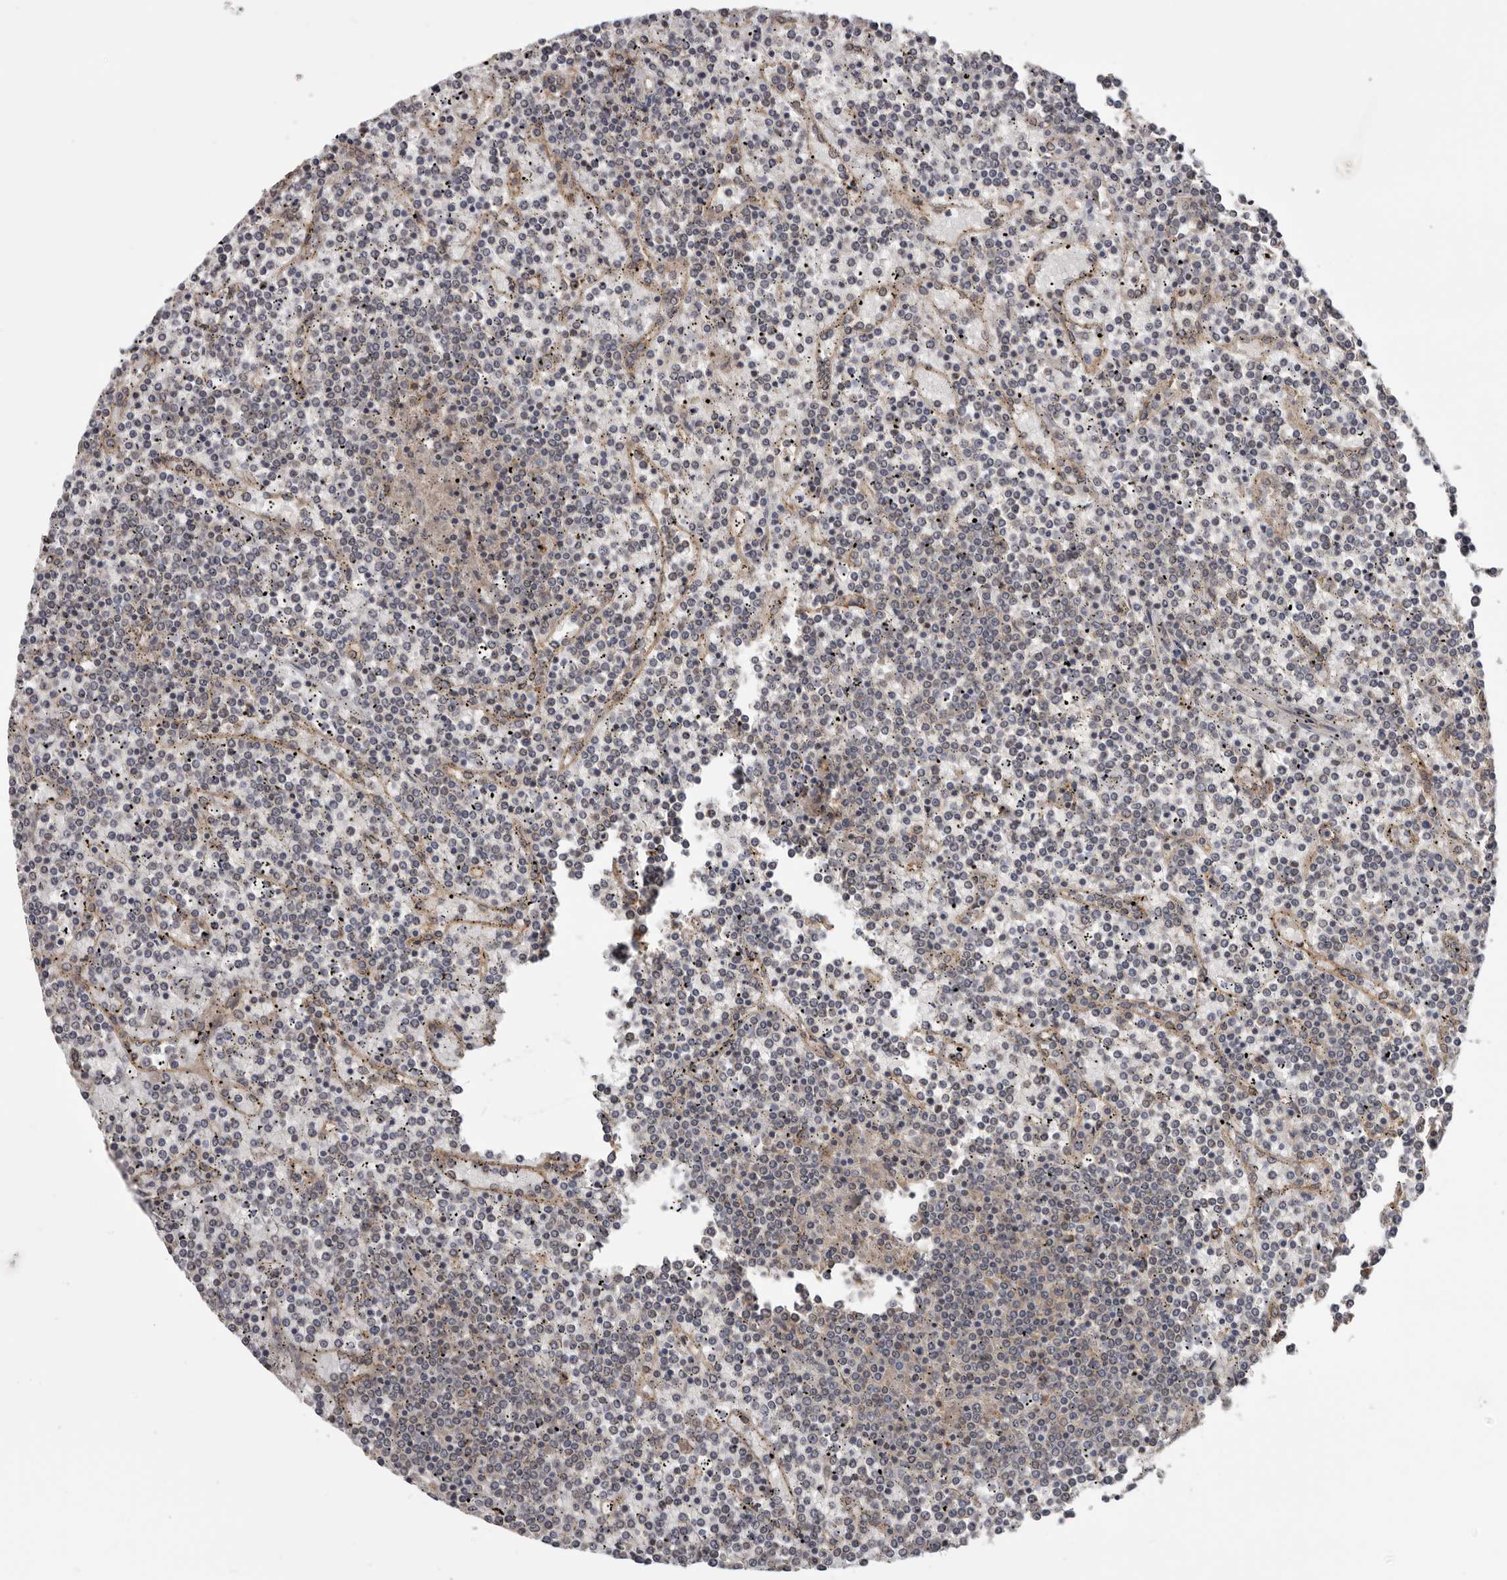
{"staining": {"intensity": "negative", "quantity": "none", "location": "none"}, "tissue": "lymphoma", "cell_type": "Tumor cells", "image_type": "cancer", "snomed": [{"axis": "morphology", "description": "Malignant lymphoma, non-Hodgkin's type, Low grade"}, {"axis": "topography", "description": "Spleen"}], "caption": "DAB immunohistochemical staining of malignant lymphoma, non-Hodgkin's type (low-grade) exhibits no significant staining in tumor cells.", "gene": "MOGAT2", "patient": {"sex": "female", "age": 19}}